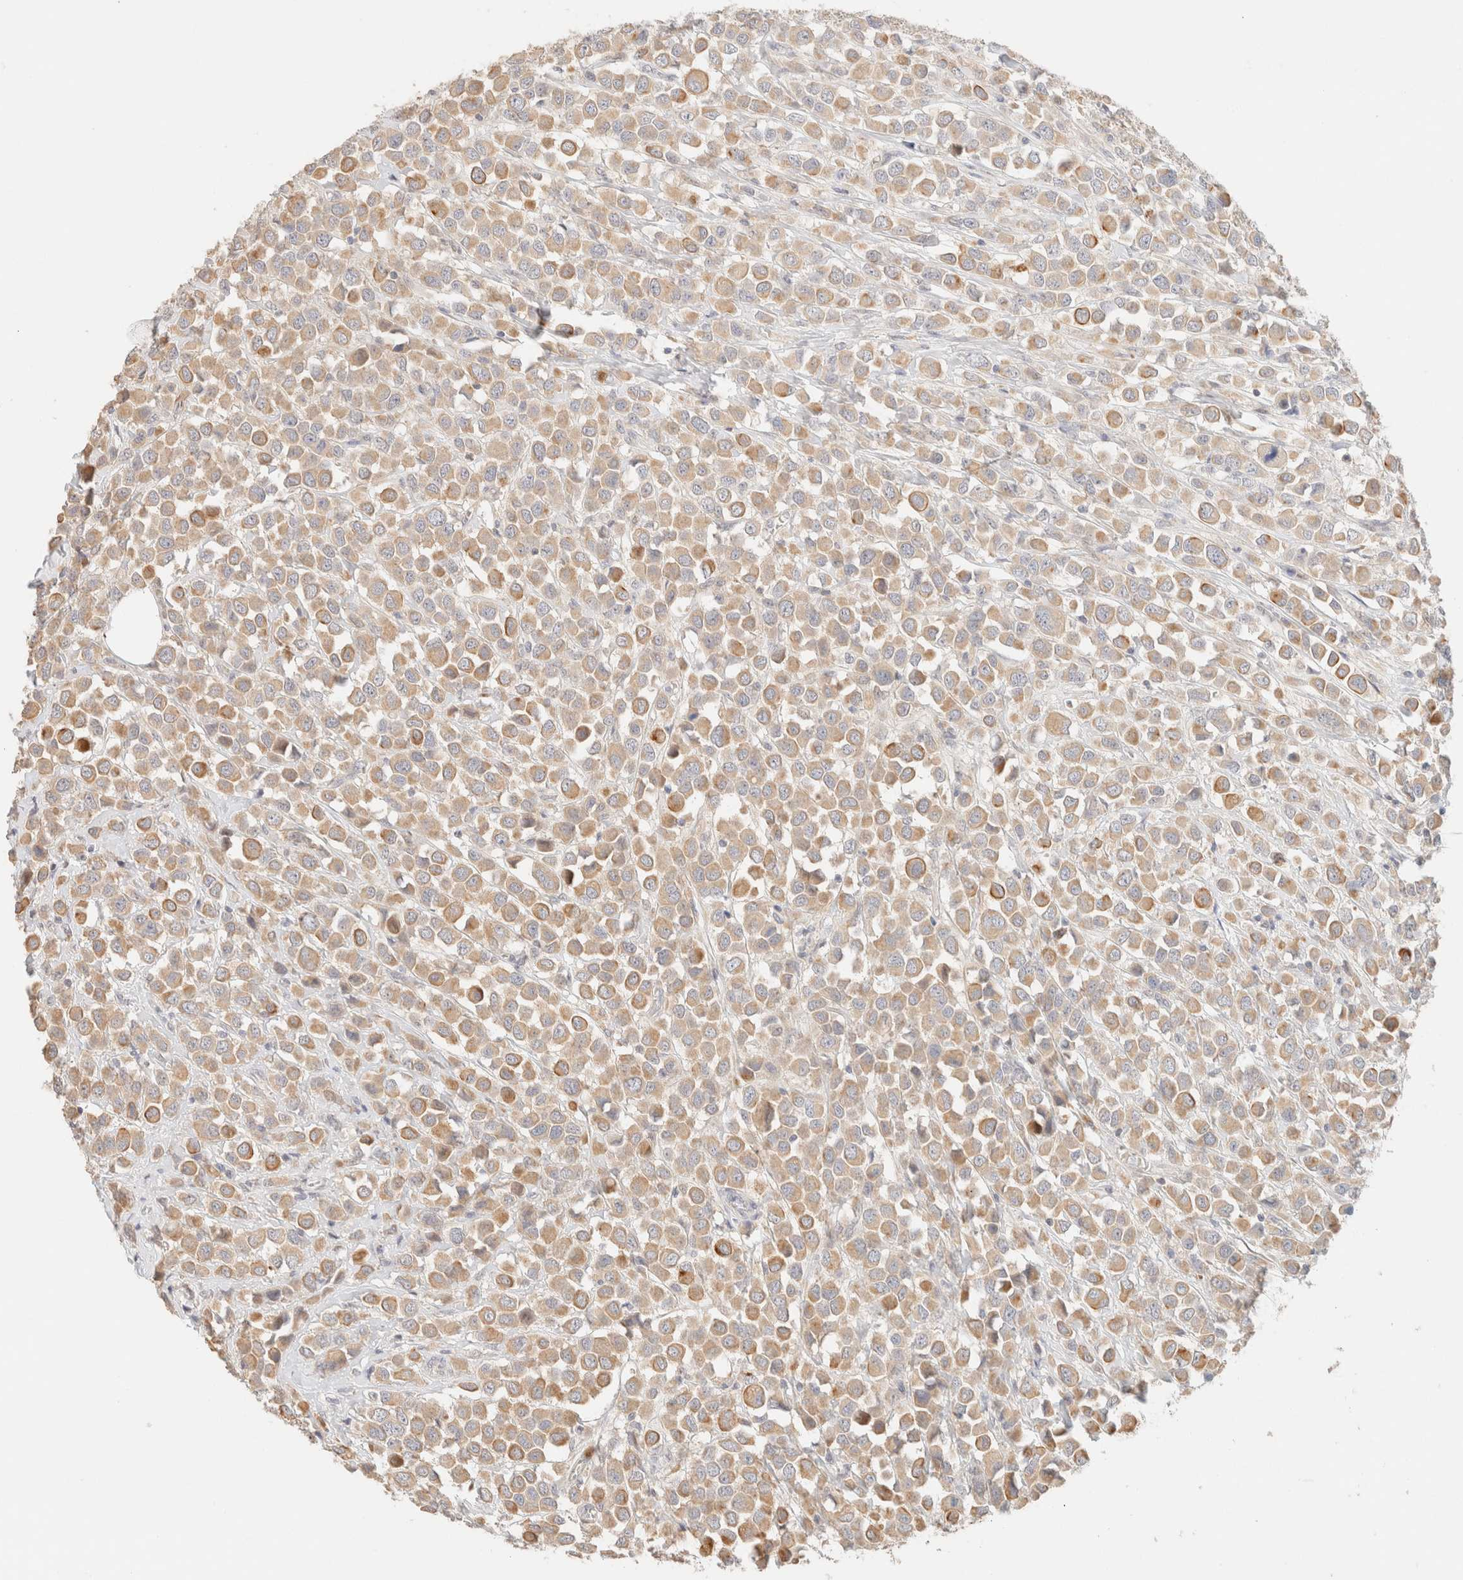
{"staining": {"intensity": "moderate", "quantity": ">75%", "location": "cytoplasmic/membranous"}, "tissue": "breast cancer", "cell_type": "Tumor cells", "image_type": "cancer", "snomed": [{"axis": "morphology", "description": "Duct carcinoma"}, {"axis": "topography", "description": "Breast"}], "caption": "Breast cancer (intraductal carcinoma) stained for a protein (brown) demonstrates moderate cytoplasmic/membranous positive positivity in approximately >75% of tumor cells.", "gene": "SGSM2", "patient": {"sex": "female", "age": 61}}